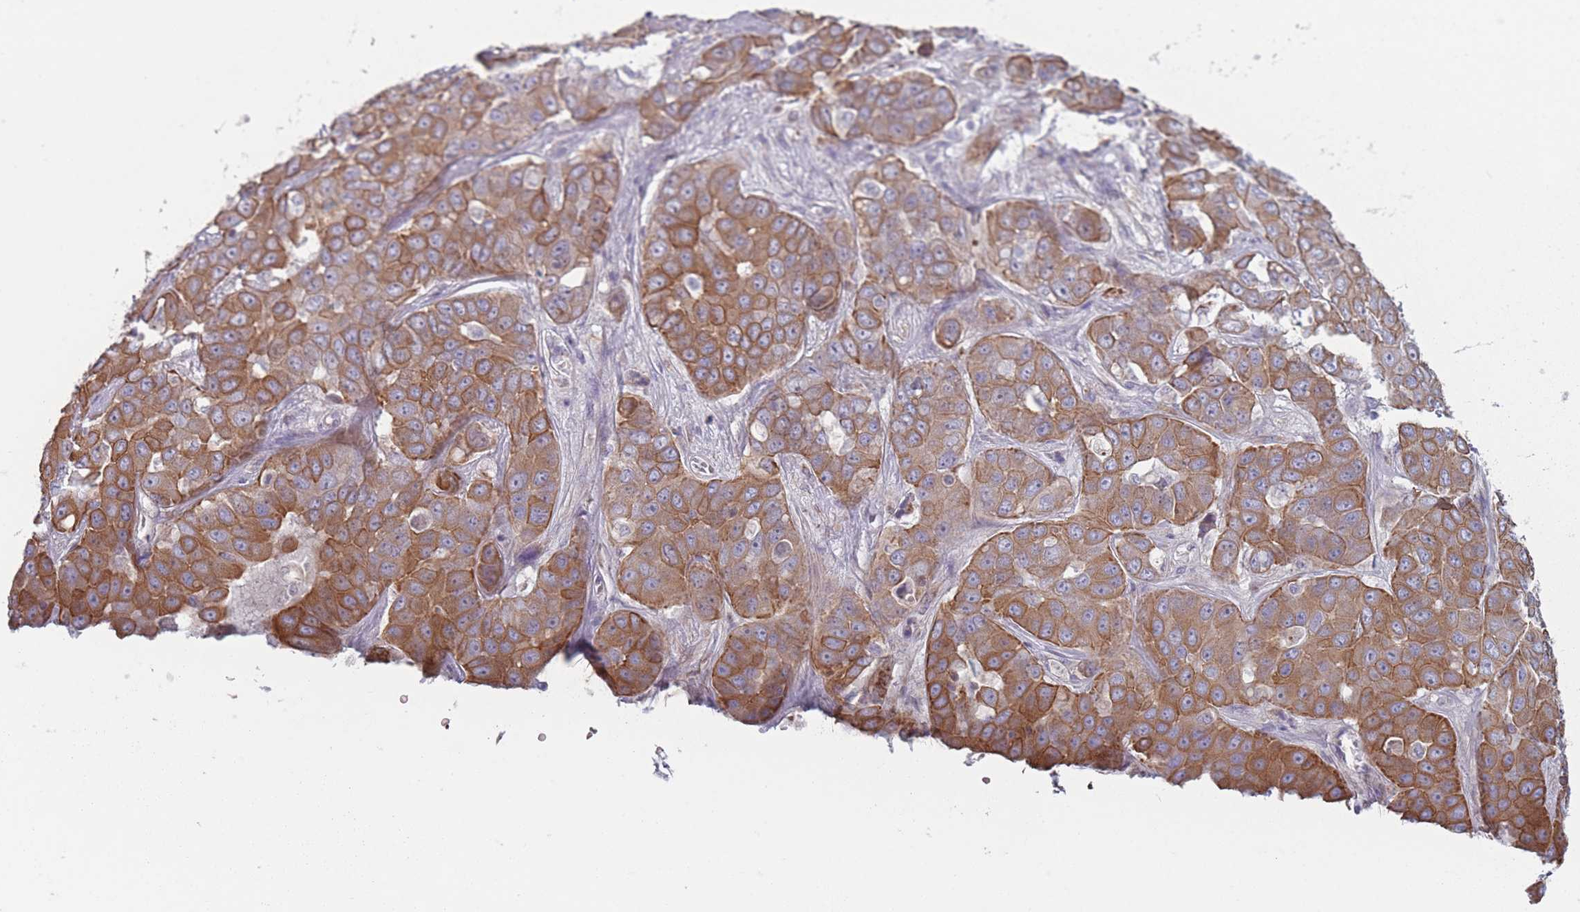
{"staining": {"intensity": "moderate", "quantity": ">75%", "location": "cytoplasmic/membranous"}, "tissue": "liver cancer", "cell_type": "Tumor cells", "image_type": "cancer", "snomed": [{"axis": "morphology", "description": "Cholangiocarcinoma"}, {"axis": "topography", "description": "Liver"}], "caption": "Protein staining of liver cancer (cholangiocarcinoma) tissue exhibits moderate cytoplasmic/membranous staining in about >75% of tumor cells.", "gene": "HSBP1L1", "patient": {"sex": "female", "age": 52}}